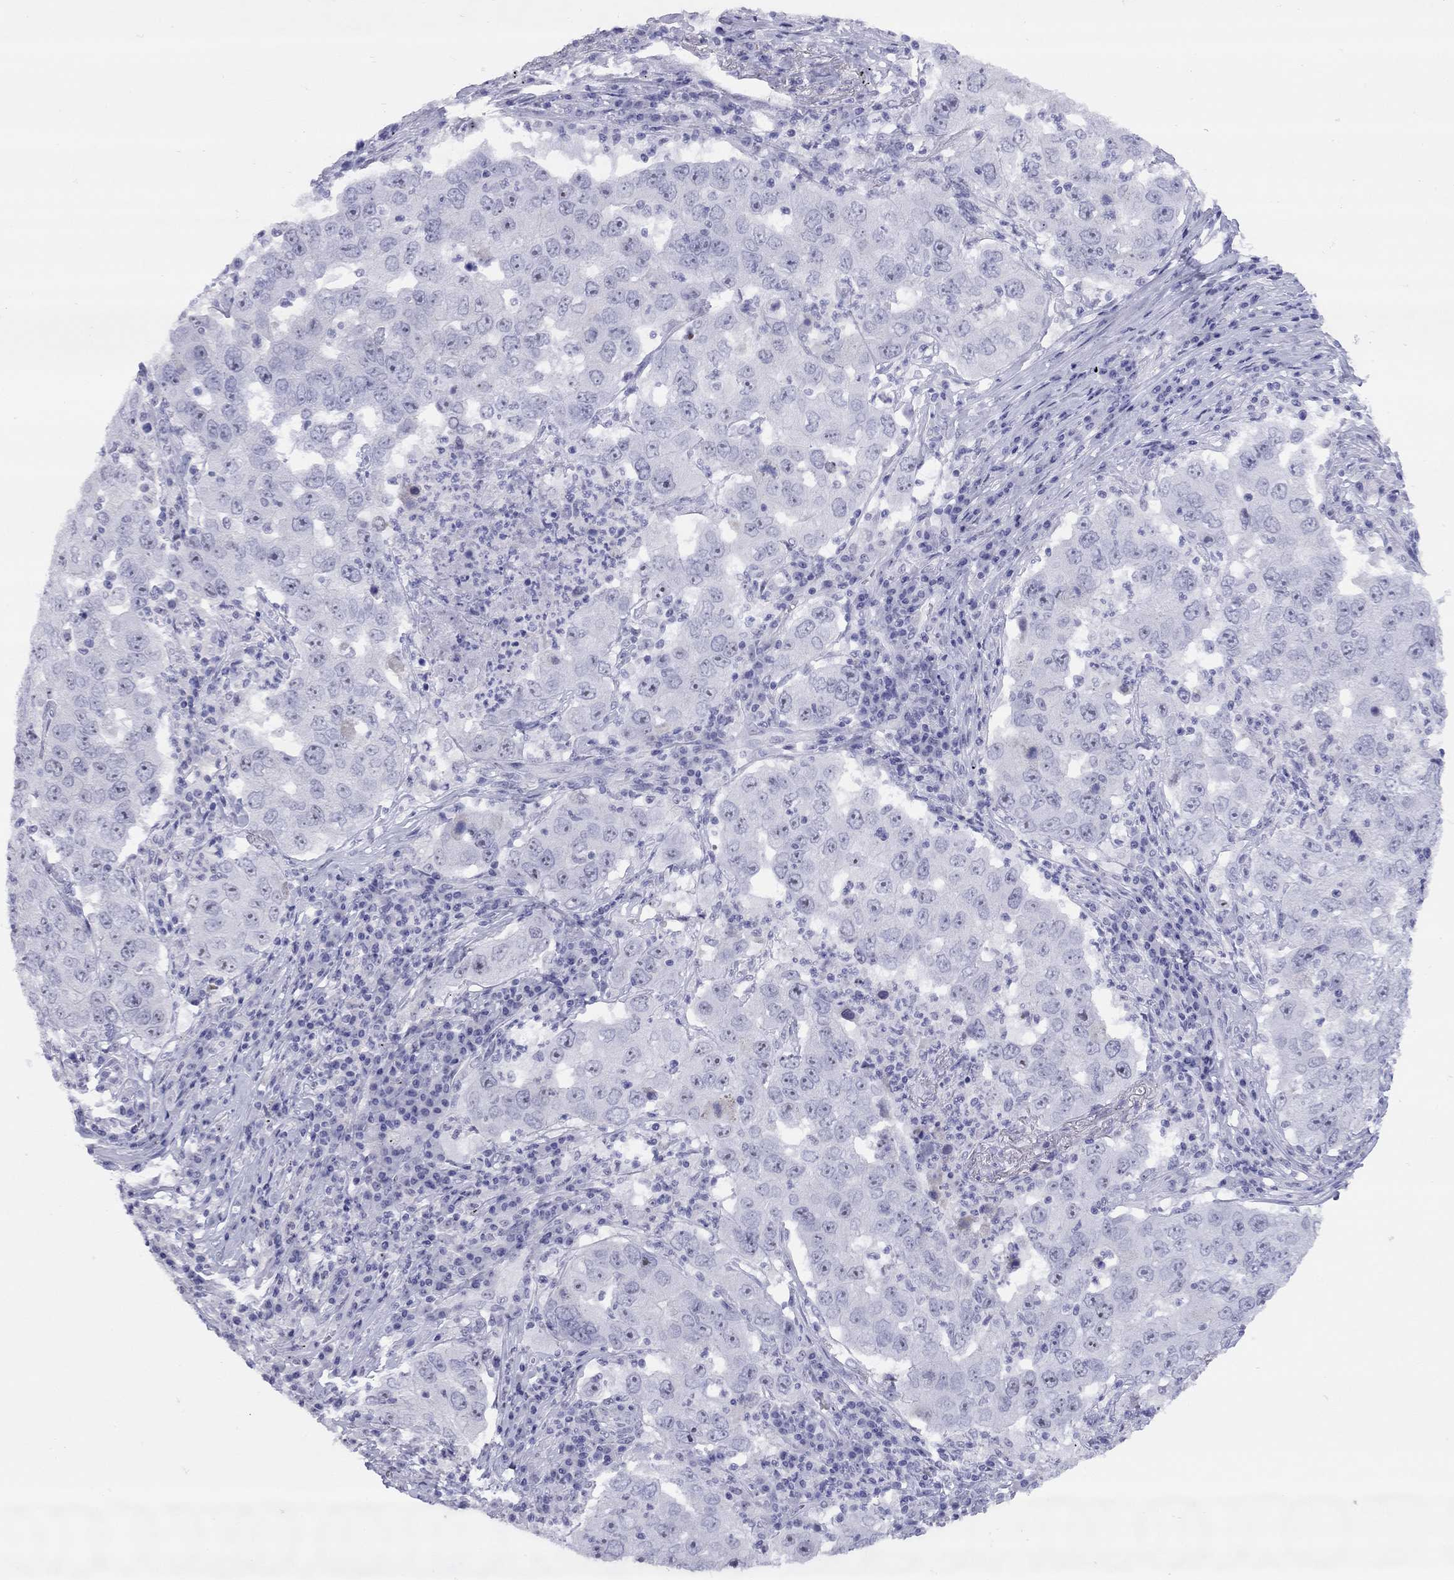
{"staining": {"intensity": "negative", "quantity": "none", "location": "none"}, "tissue": "lung cancer", "cell_type": "Tumor cells", "image_type": "cancer", "snomed": [{"axis": "morphology", "description": "Adenocarcinoma, NOS"}, {"axis": "topography", "description": "Lung"}], "caption": "The histopathology image demonstrates no staining of tumor cells in lung cancer (adenocarcinoma).", "gene": "LYAR", "patient": {"sex": "male", "age": 73}}